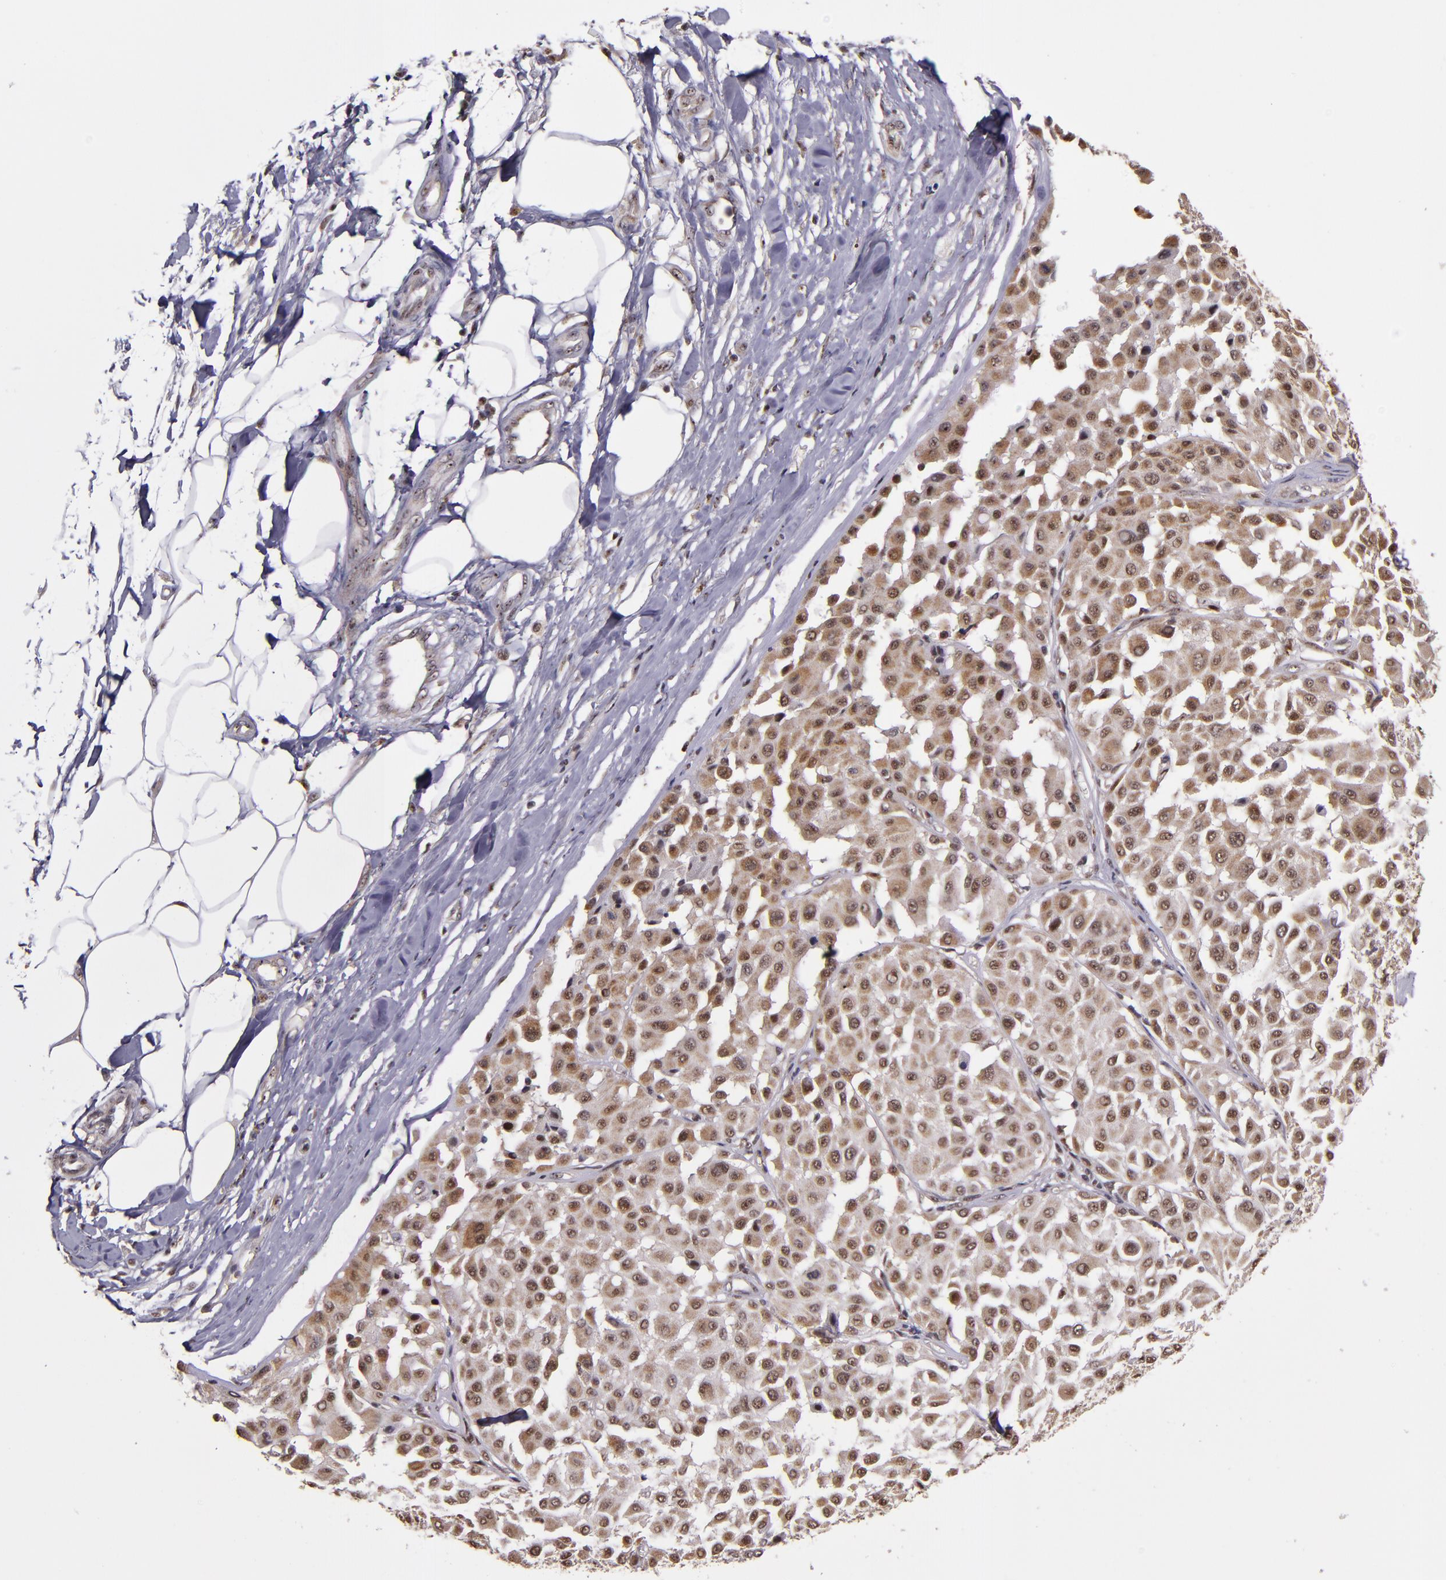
{"staining": {"intensity": "moderate", "quantity": "25%-75%", "location": "cytoplasmic/membranous,nuclear"}, "tissue": "melanoma", "cell_type": "Tumor cells", "image_type": "cancer", "snomed": [{"axis": "morphology", "description": "Malignant melanoma, Metastatic site"}, {"axis": "topography", "description": "Soft tissue"}], "caption": "Moderate cytoplasmic/membranous and nuclear expression for a protein is identified in approximately 25%-75% of tumor cells of melanoma using immunohistochemistry.", "gene": "CECR2", "patient": {"sex": "male", "age": 41}}